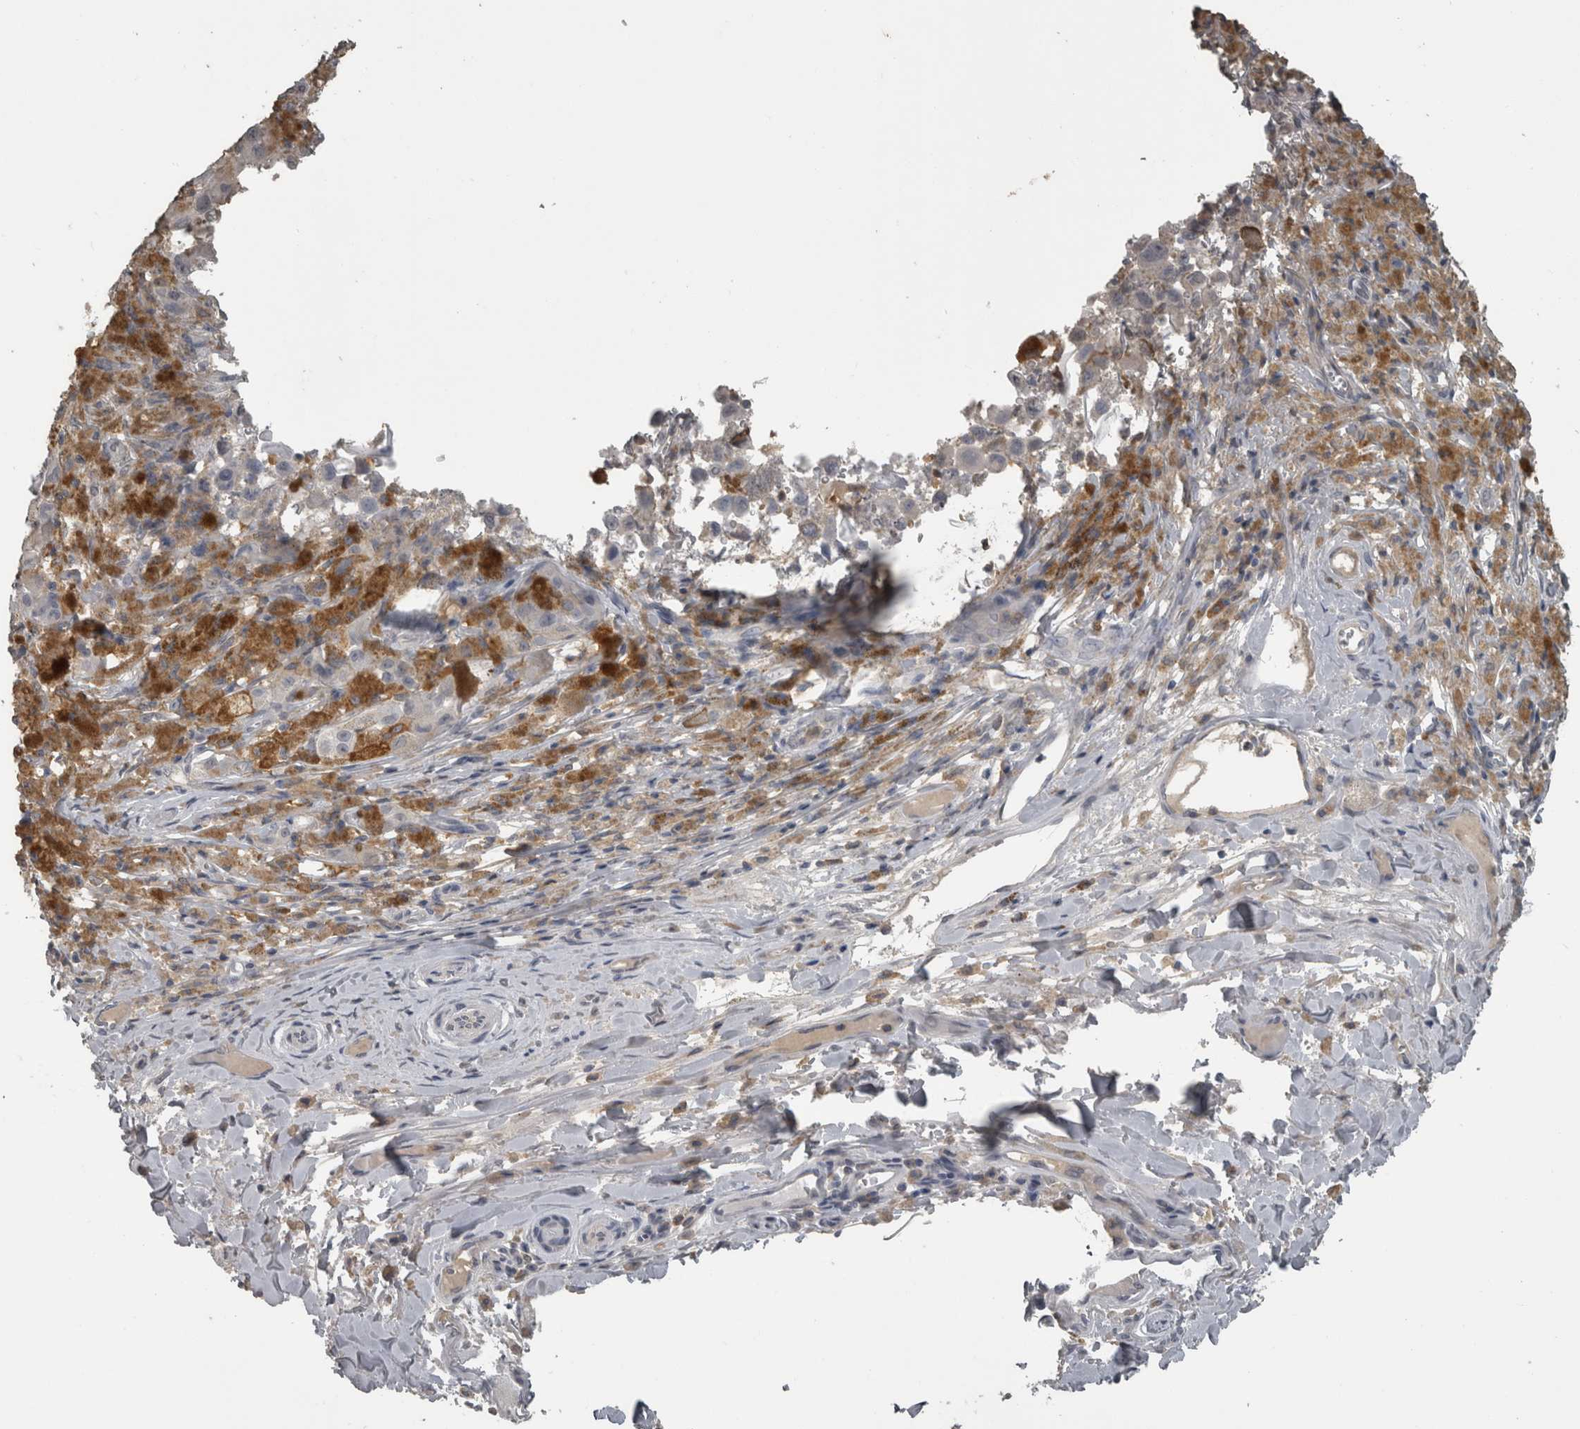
{"staining": {"intensity": "negative", "quantity": "none", "location": "none"}, "tissue": "melanoma", "cell_type": "Tumor cells", "image_type": "cancer", "snomed": [{"axis": "morphology", "description": "Malignant melanoma, NOS"}, {"axis": "topography", "description": "Skin"}], "caption": "High magnification brightfield microscopy of melanoma stained with DAB (brown) and counterstained with hematoxylin (blue): tumor cells show no significant expression.", "gene": "PIK3AP1", "patient": {"sex": "male", "age": 96}}